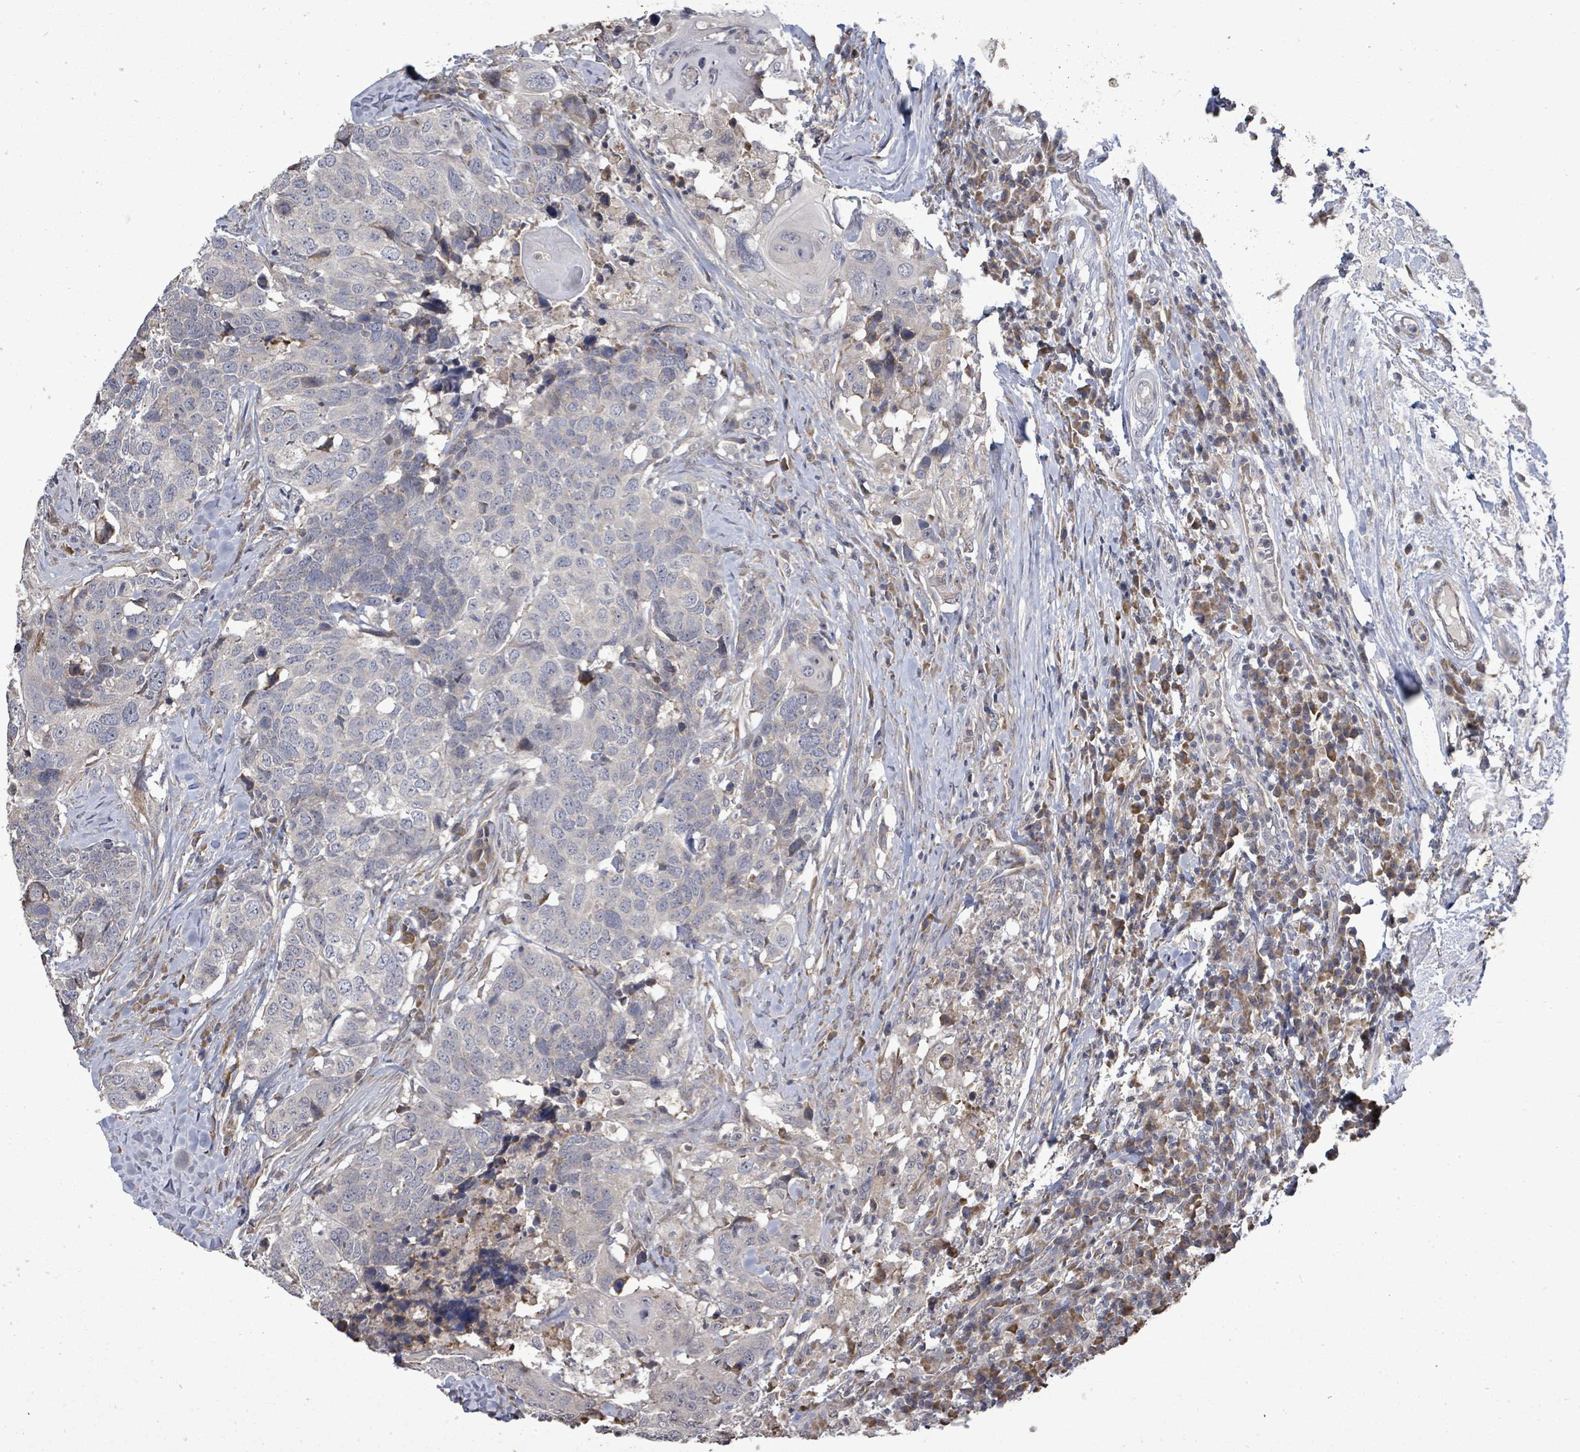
{"staining": {"intensity": "negative", "quantity": "none", "location": "none"}, "tissue": "head and neck cancer", "cell_type": "Tumor cells", "image_type": "cancer", "snomed": [{"axis": "morphology", "description": "Normal tissue, NOS"}, {"axis": "morphology", "description": "Squamous cell carcinoma, NOS"}, {"axis": "topography", "description": "Skeletal muscle"}, {"axis": "topography", "description": "Vascular tissue"}, {"axis": "topography", "description": "Peripheral nerve tissue"}, {"axis": "topography", "description": "Head-Neck"}], "caption": "Immunohistochemical staining of head and neck squamous cell carcinoma demonstrates no significant expression in tumor cells.", "gene": "POMGNT2", "patient": {"sex": "male", "age": 66}}